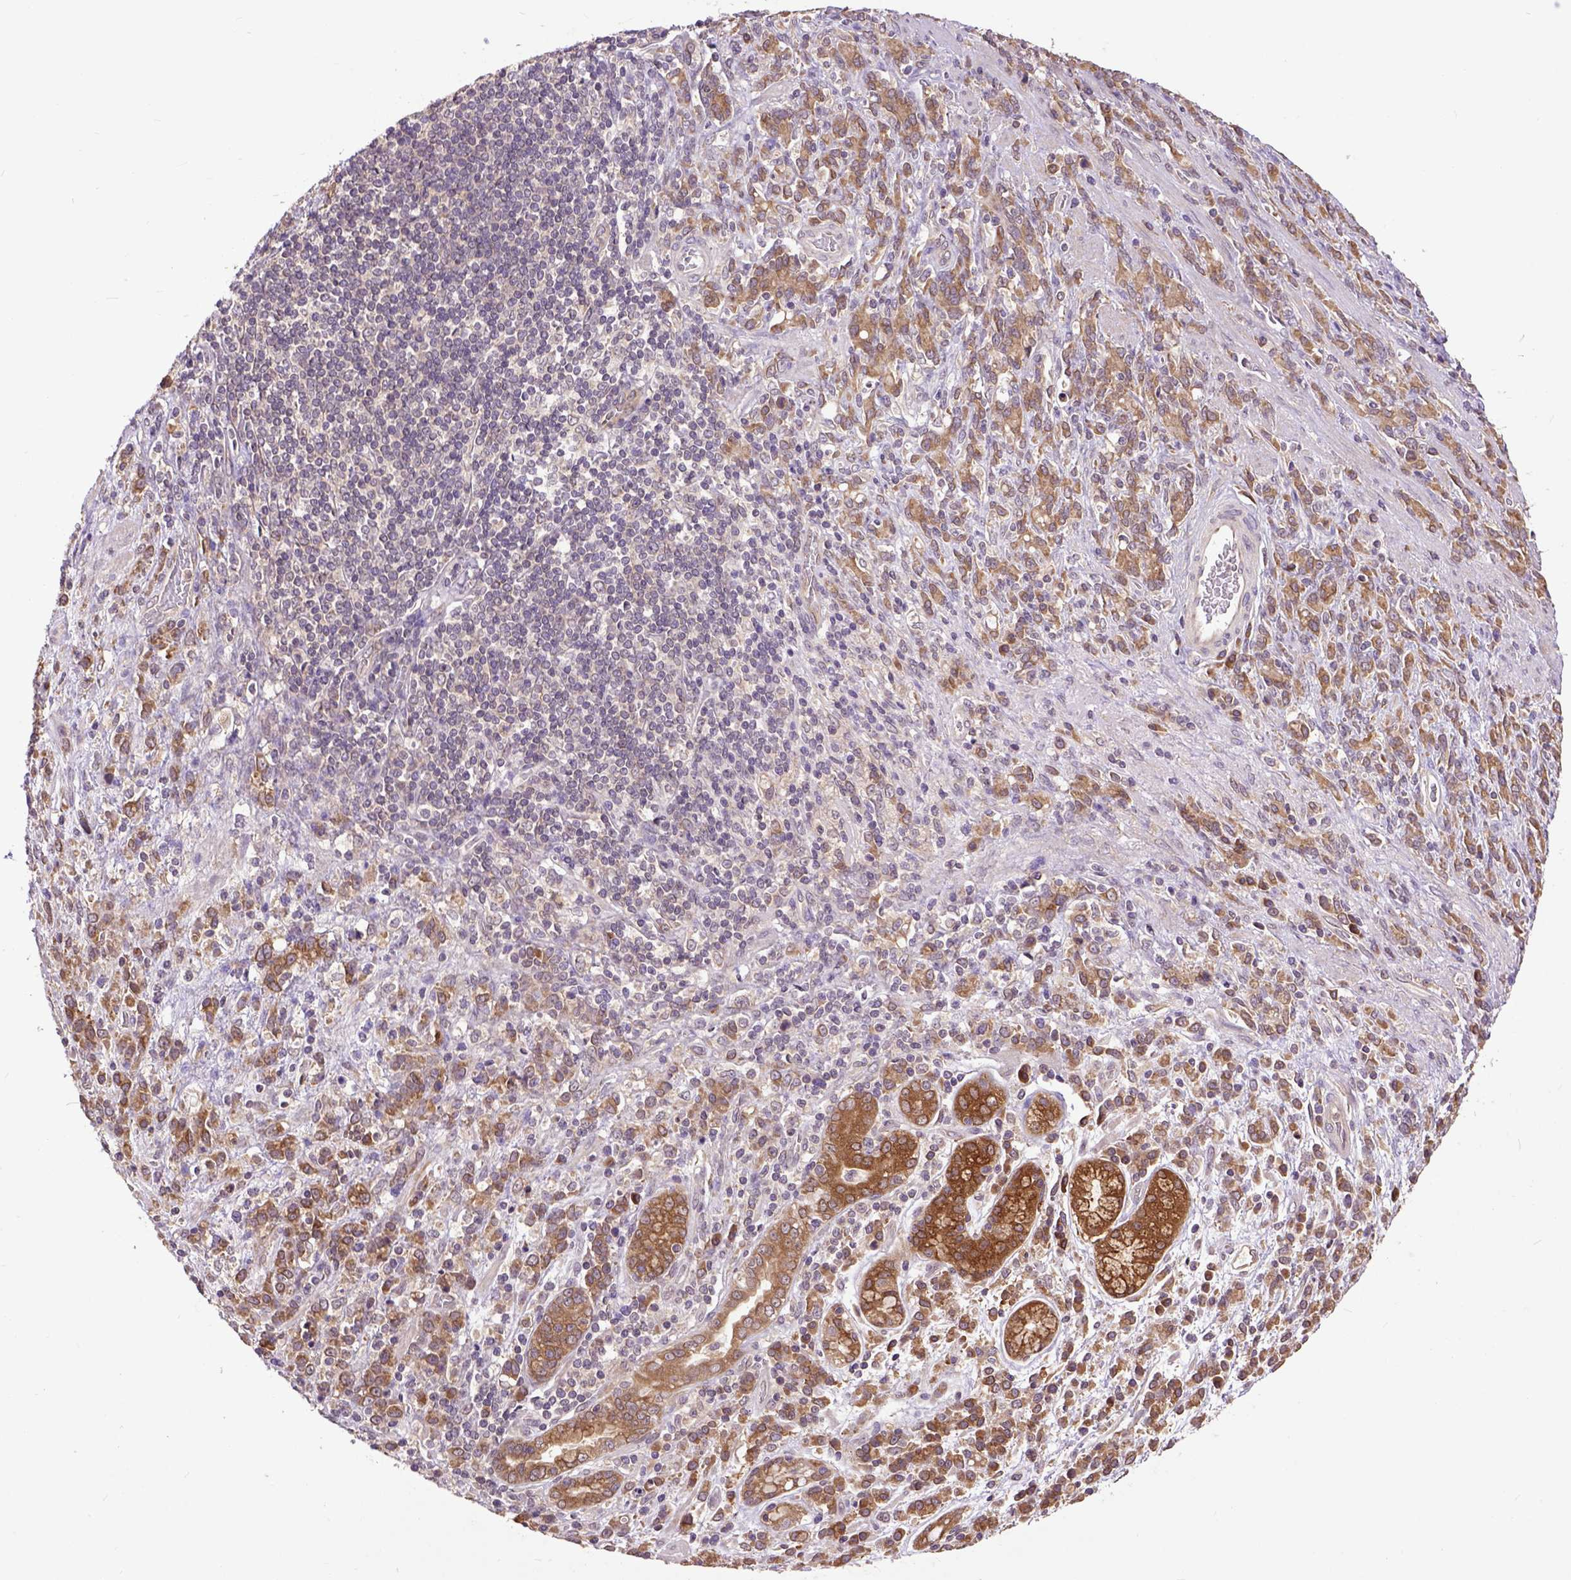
{"staining": {"intensity": "moderate", "quantity": ">75%", "location": "cytoplasmic/membranous"}, "tissue": "stomach cancer", "cell_type": "Tumor cells", "image_type": "cancer", "snomed": [{"axis": "morphology", "description": "Adenocarcinoma, NOS"}, {"axis": "topography", "description": "Stomach"}], "caption": "Stomach adenocarcinoma tissue demonstrates moderate cytoplasmic/membranous positivity in about >75% of tumor cells", "gene": "ARL1", "patient": {"sex": "female", "age": 57}}